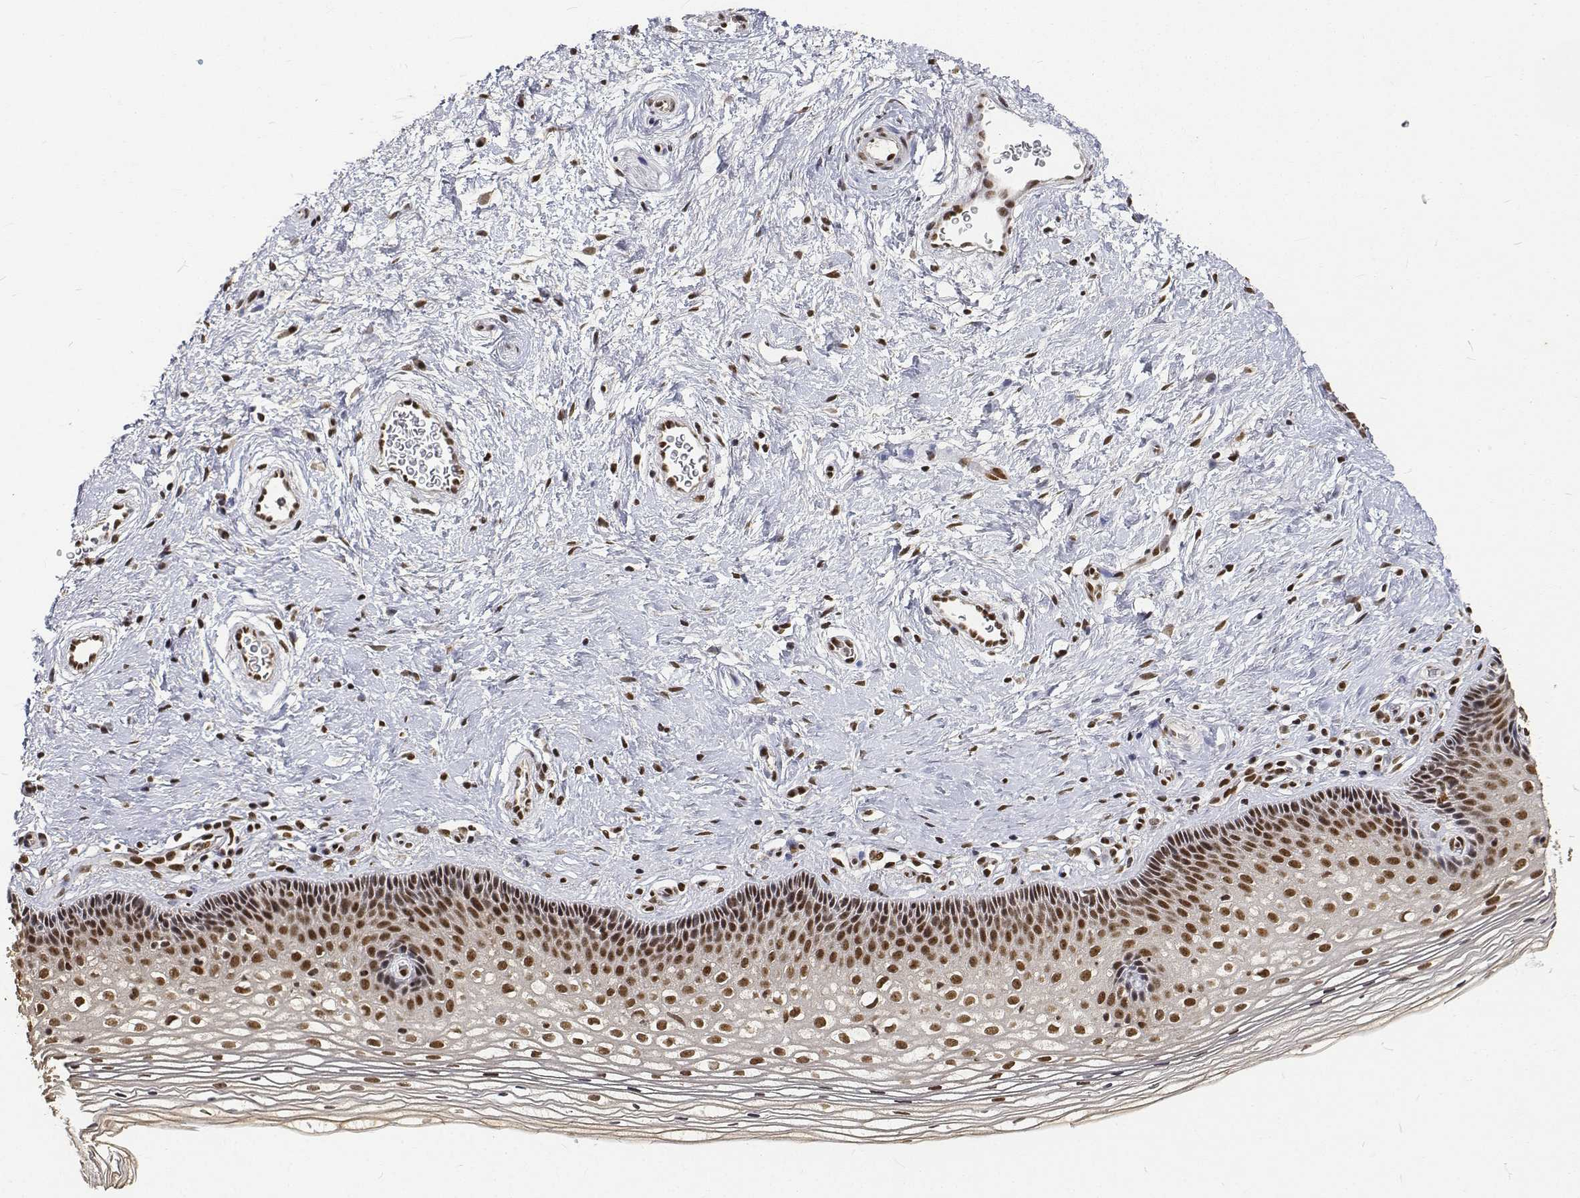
{"staining": {"intensity": "moderate", "quantity": "25%-75%", "location": "nuclear"}, "tissue": "cervix", "cell_type": "Squamous epithelial cells", "image_type": "normal", "snomed": [{"axis": "morphology", "description": "Normal tissue, NOS"}, {"axis": "topography", "description": "Cervix"}], "caption": "Immunohistochemical staining of unremarkable cervix reveals 25%-75% levels of moderate nuclear protein staining in about 25%-75% of squamous epithelial cells.", "gene": "ATRX", "patient": {"sex": "female", "age": 34}}